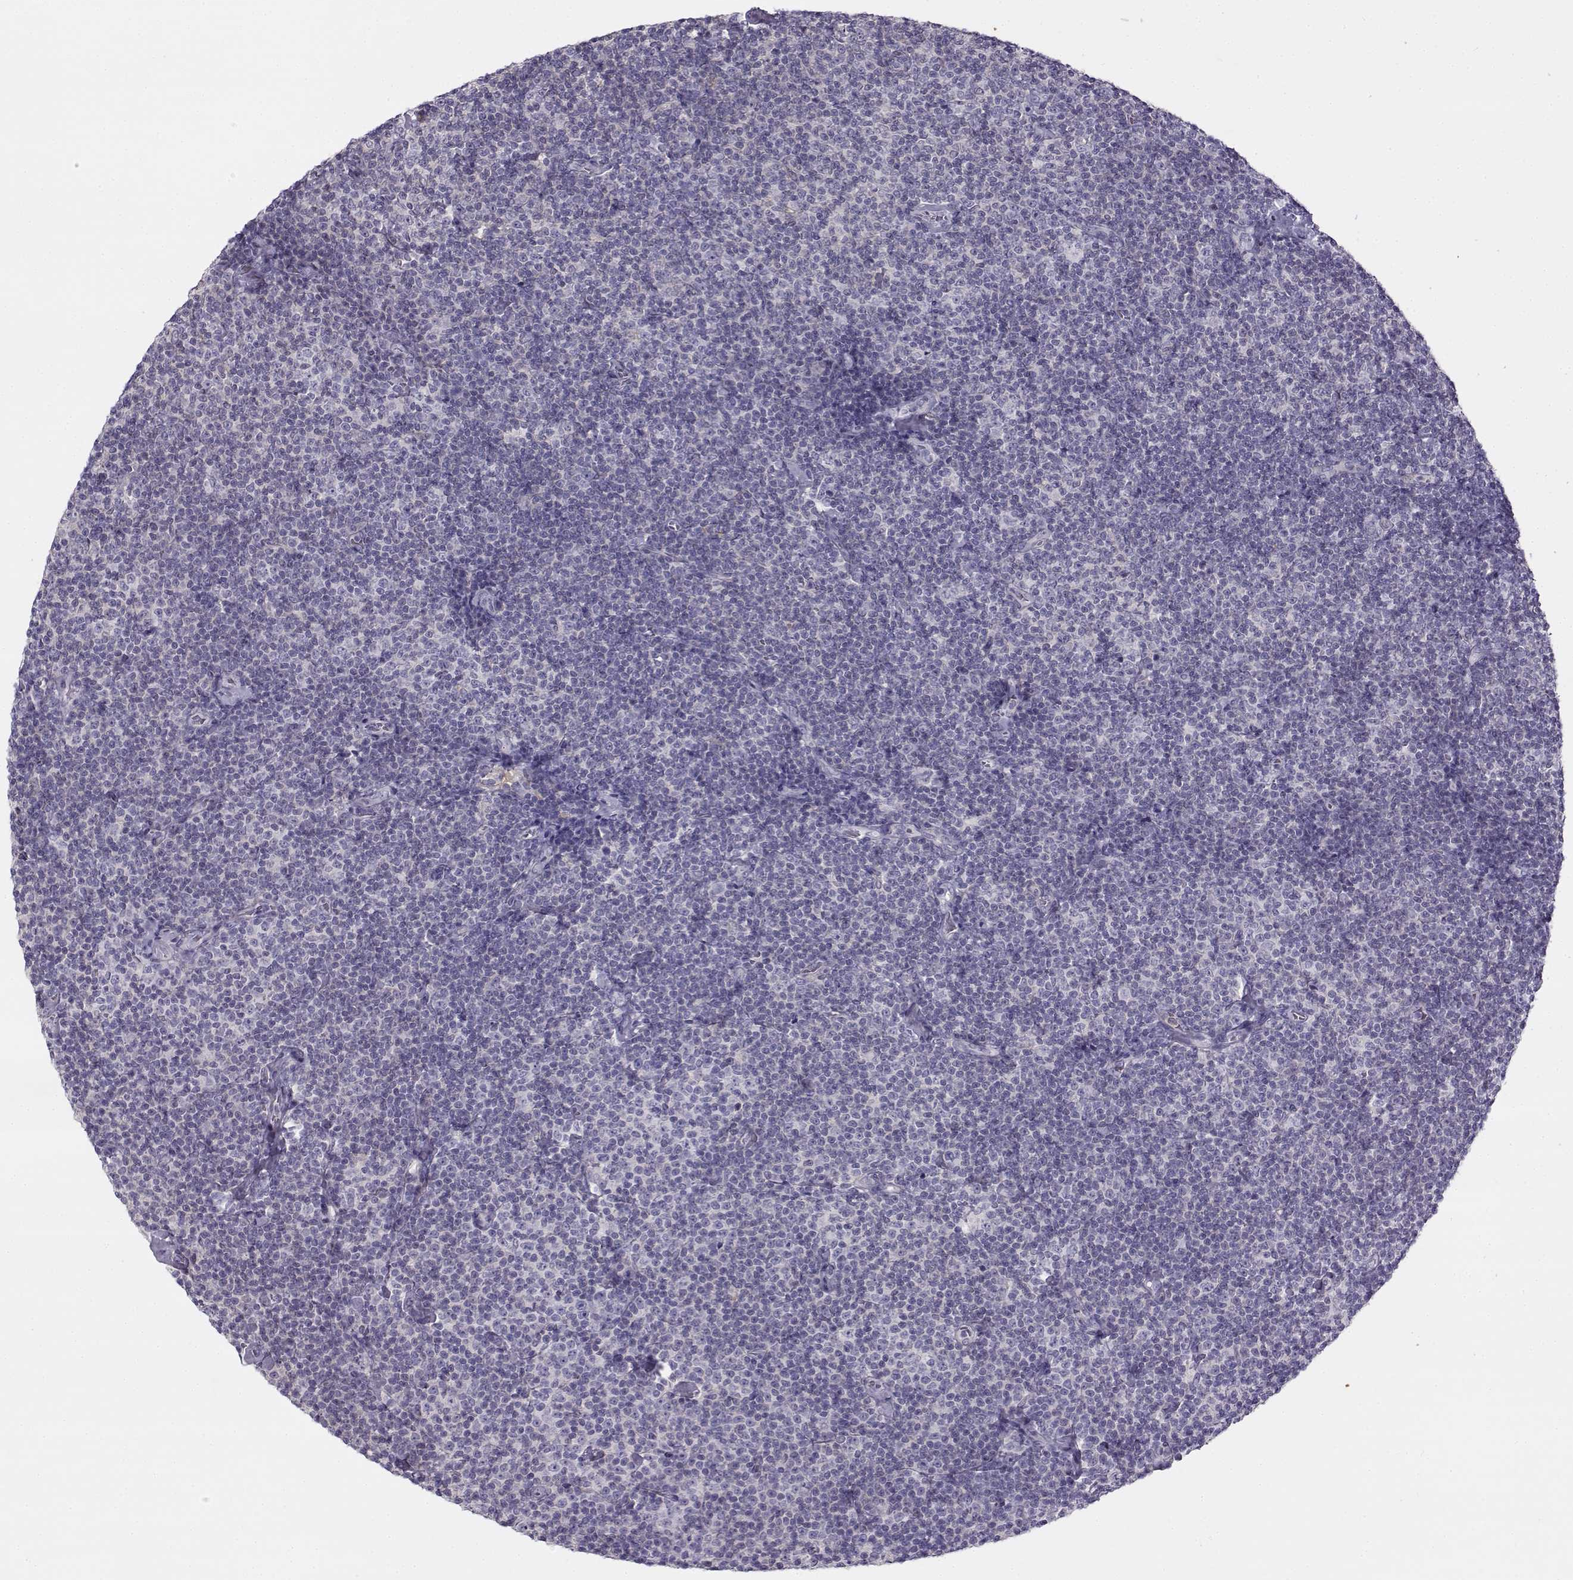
{"staining": {"intensity": "negative", "quantity": "none", "location": "none"}, "tissue": "lymphoma", "cell_type": "Tumor cells", "image_type": "cancer", "snomed": [{"axis": "morphology", "description": "Malignant lymphoma, non-Hodgkin's type, Low grade"}, {"axis": "topography", "description": "Lymph node"}], "caption": "DAB (3,3'-diaminobenzidine) immunohistochemical staining of lymphoma reveals no significant expression in tumor cells.", "gene": "UCP3", "patient": {"sex": "male", "age": 81}}